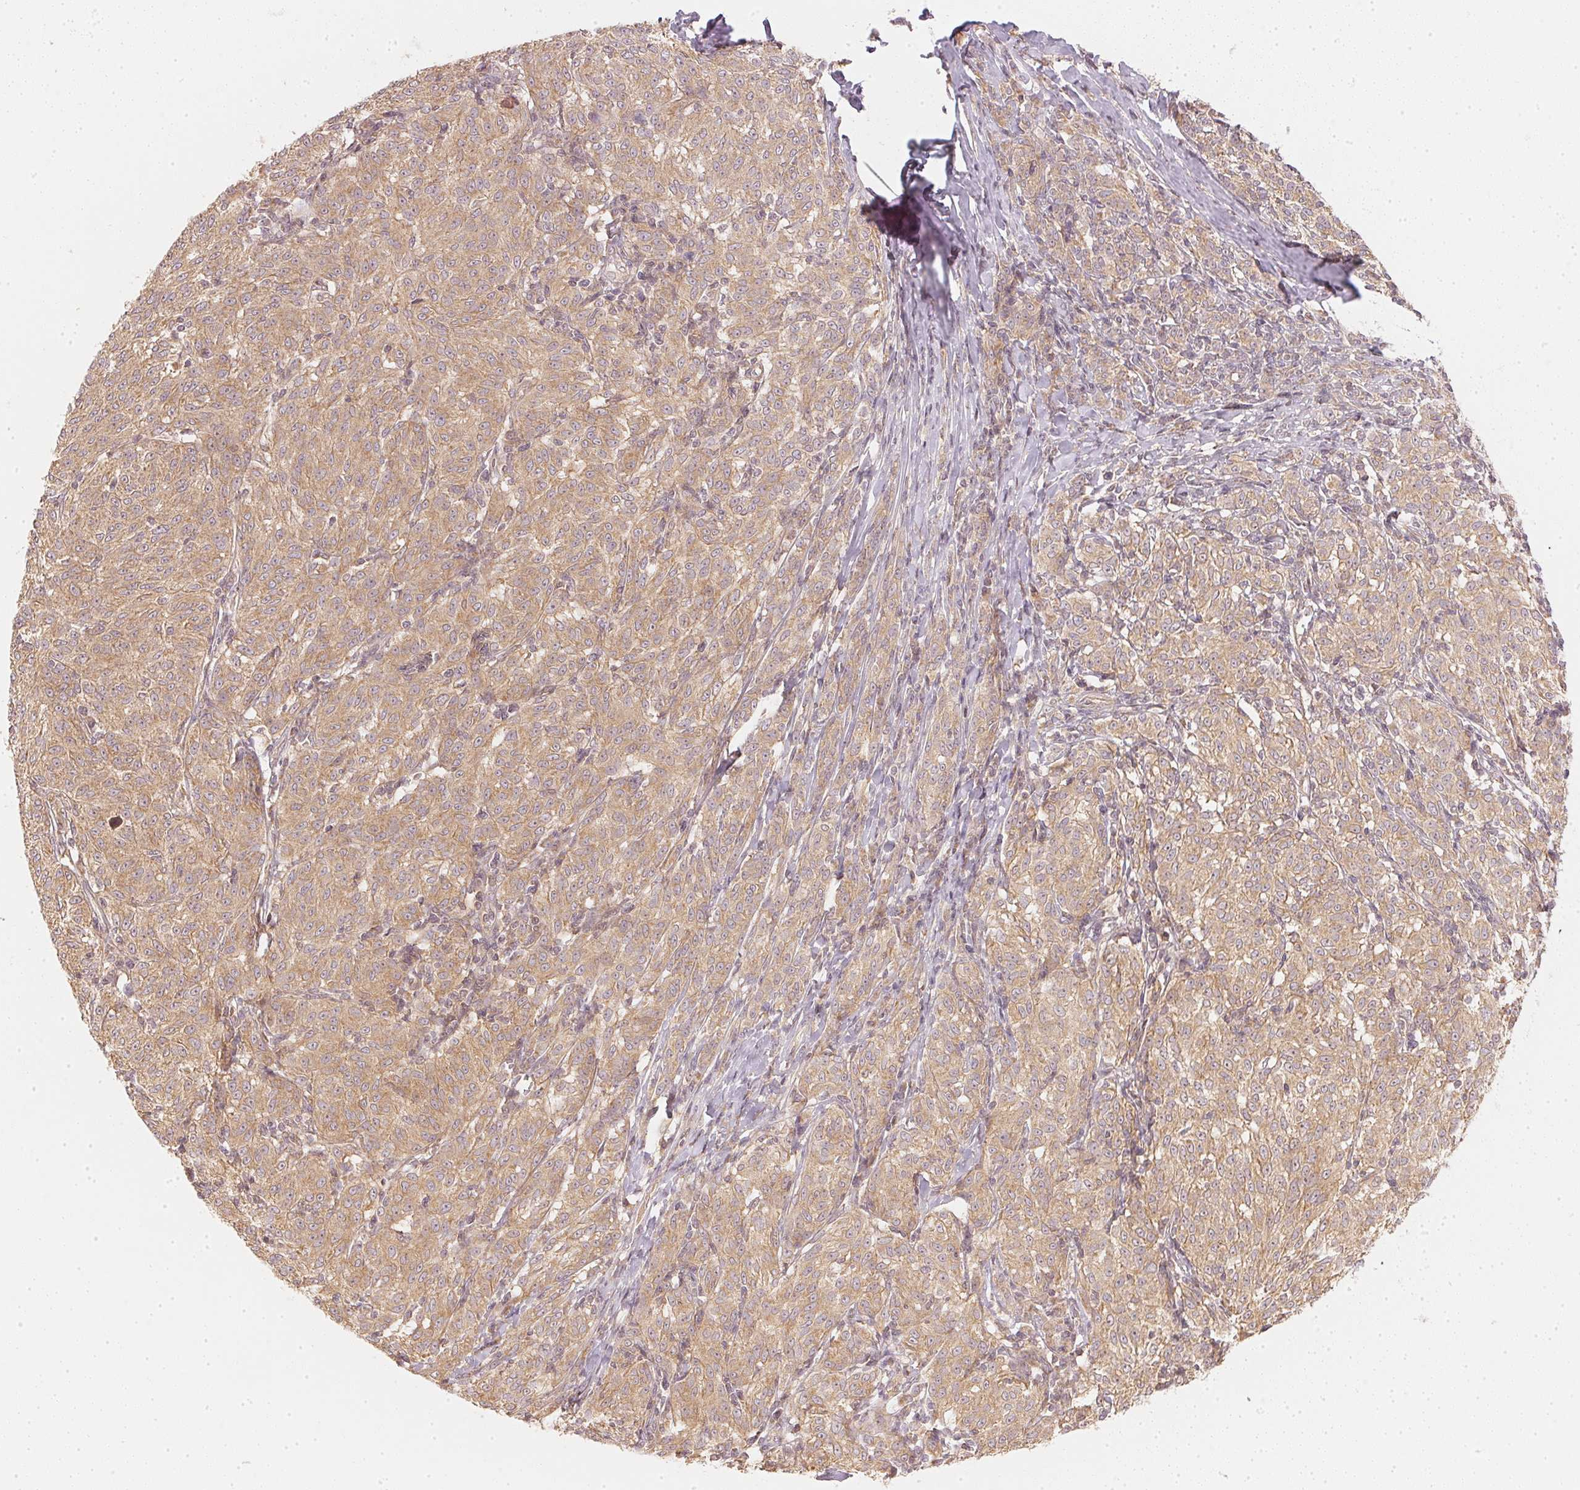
{"staining": {"intensity": "moderate", "quantity": ">75%", "location": "cytoplasmic/membranous"}, "tissue": "melanoma", "cell_type": "Tumor cells", "image_type": "cancer", "snomed": [{"axis": "morphology", "description": "Malignant melanoma, NOS"}, {"axis": "topography", "description": "Skin"}], "caption": "Malignant melanoma stained with a protein marker reveals moderate staining in tumor cells.", "gene": "WDR54", "patient": {"sex": "female", "age": 72}}